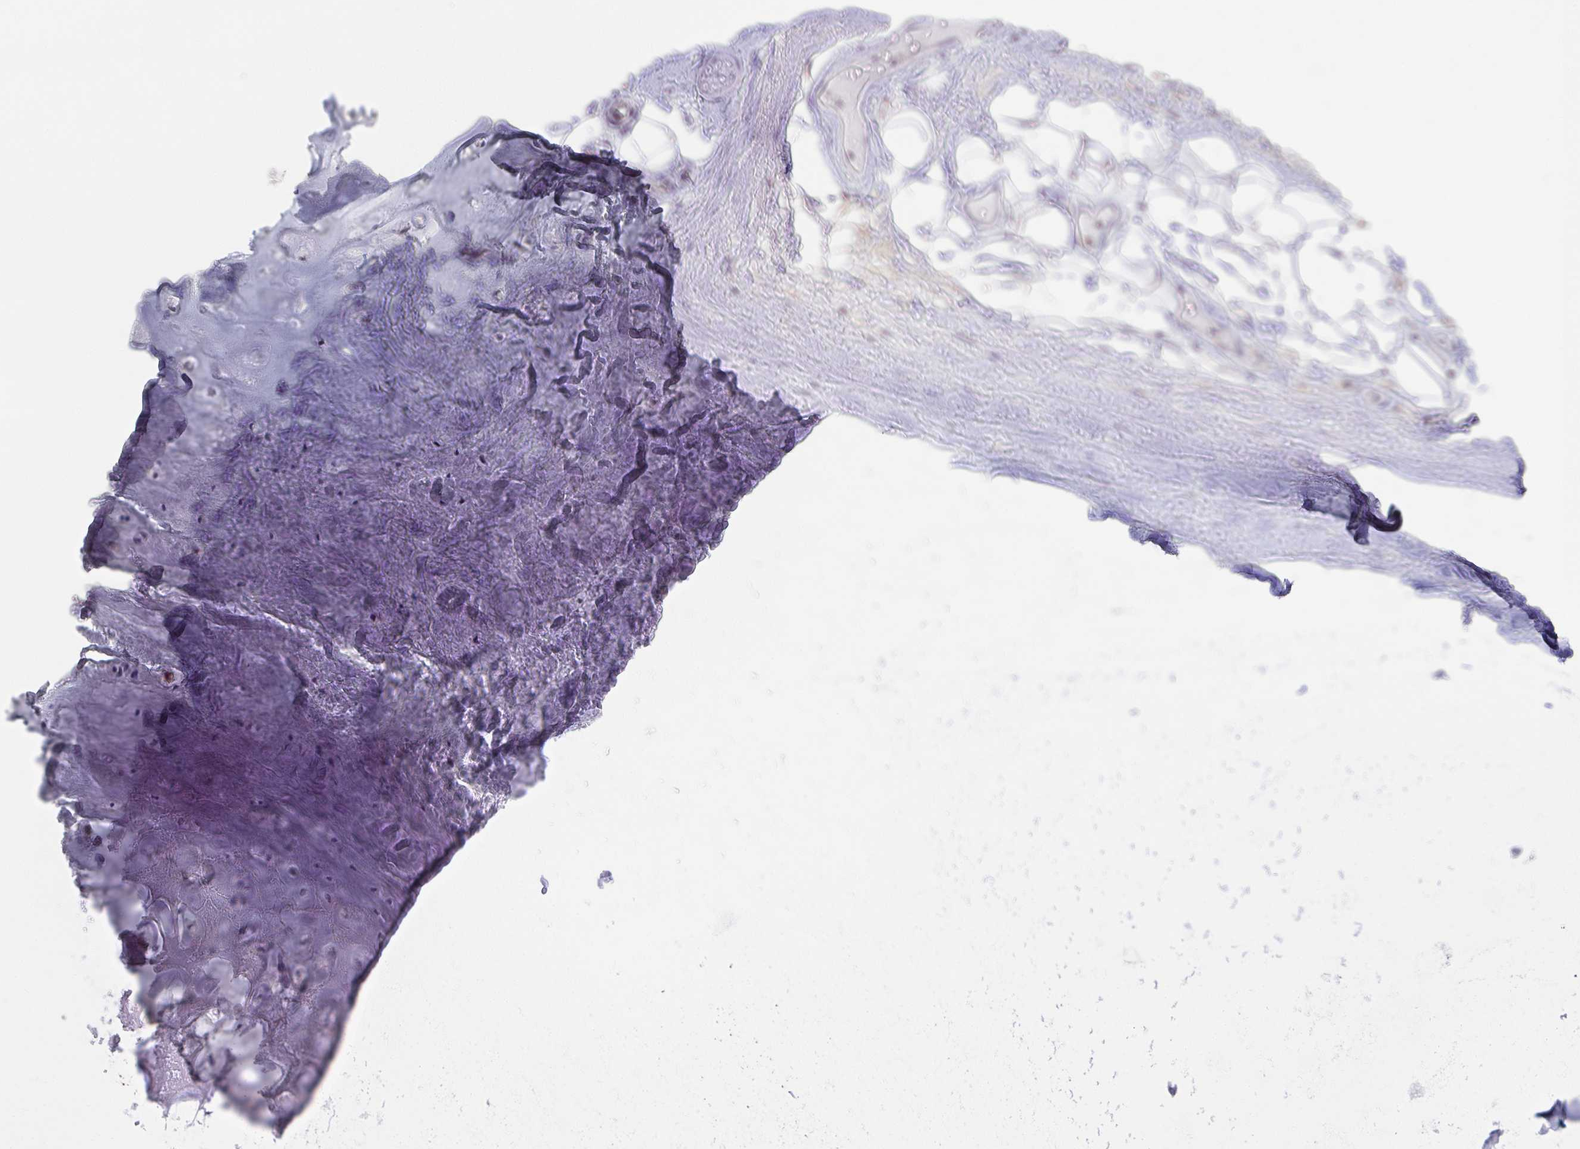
{"staining": {"intensity": "negative", "quantity": "none", "location": "none"}, "tissue": "adipose tissue", "cell_type": "Adipocytes", "image_type": "normal", "snomed": [{"axis": "morphology", "description": "Normal tissue, NOS"}, {"axis": "topography", "description": "Lymph node"}, {"axis": "topography", "description": "Cartilage tissue"}, {"axis": "topography", "description": "Nasopharynx"}], "caption": "This photomicrograph is of unremarkable adipose tissue stained with immunohistochemistry (IHC) to label a protein in brown with the nuclei are counter-stained blue. There is no positivity in adipocytes. Brightfield microscopy of IHC stained with DAB (3,3'-diaminobenzidine) (brown) and hematoxylin (blue), captured at high magnification.", "gene": "ZNF692", "patient": {"sex": "male", "age": 63}}